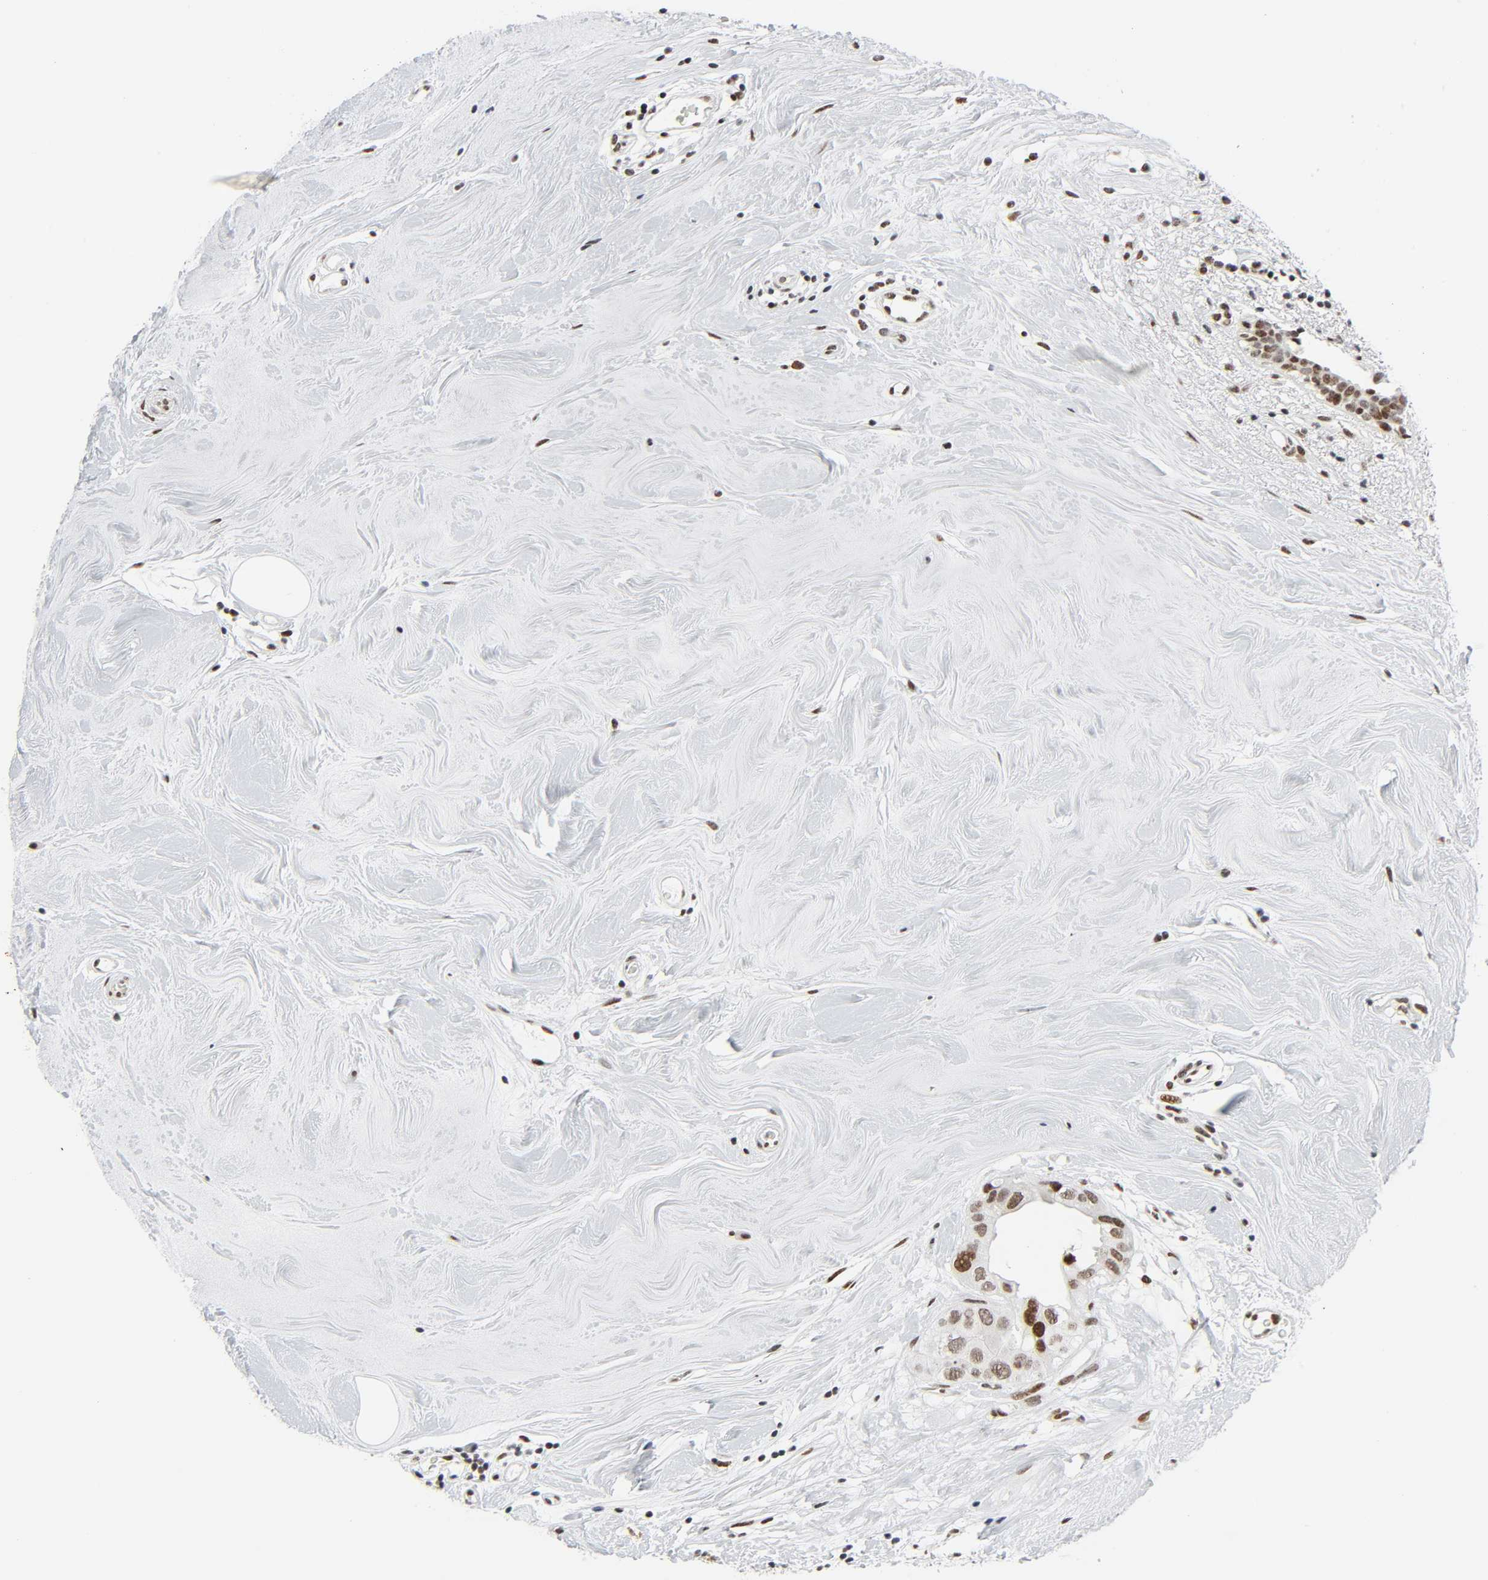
{"staining": {"intensity": "moderate", "quantity": ">75%", "location": "nuclear"}, "tissue": "breast cancer", "cell_type": "Tumor cells", "image_type": "cancer", "snomed": [{"axis": "morphology", "description": "Duct carcinoma"}, {"axis": "topography", "description": "Breast"}], "caption": "IHC (DAB) staining of human invasive ductal carcinoma (breast) reveals moderate nuclear protein positivity in about >75% of tumor cells. Using DAB (brown) and hematoxylin (blue) stains, captured at high magnification using brightfield microscopy.", "gene": "CREBBP", "patient": {"sex": "female", "age": 40}}